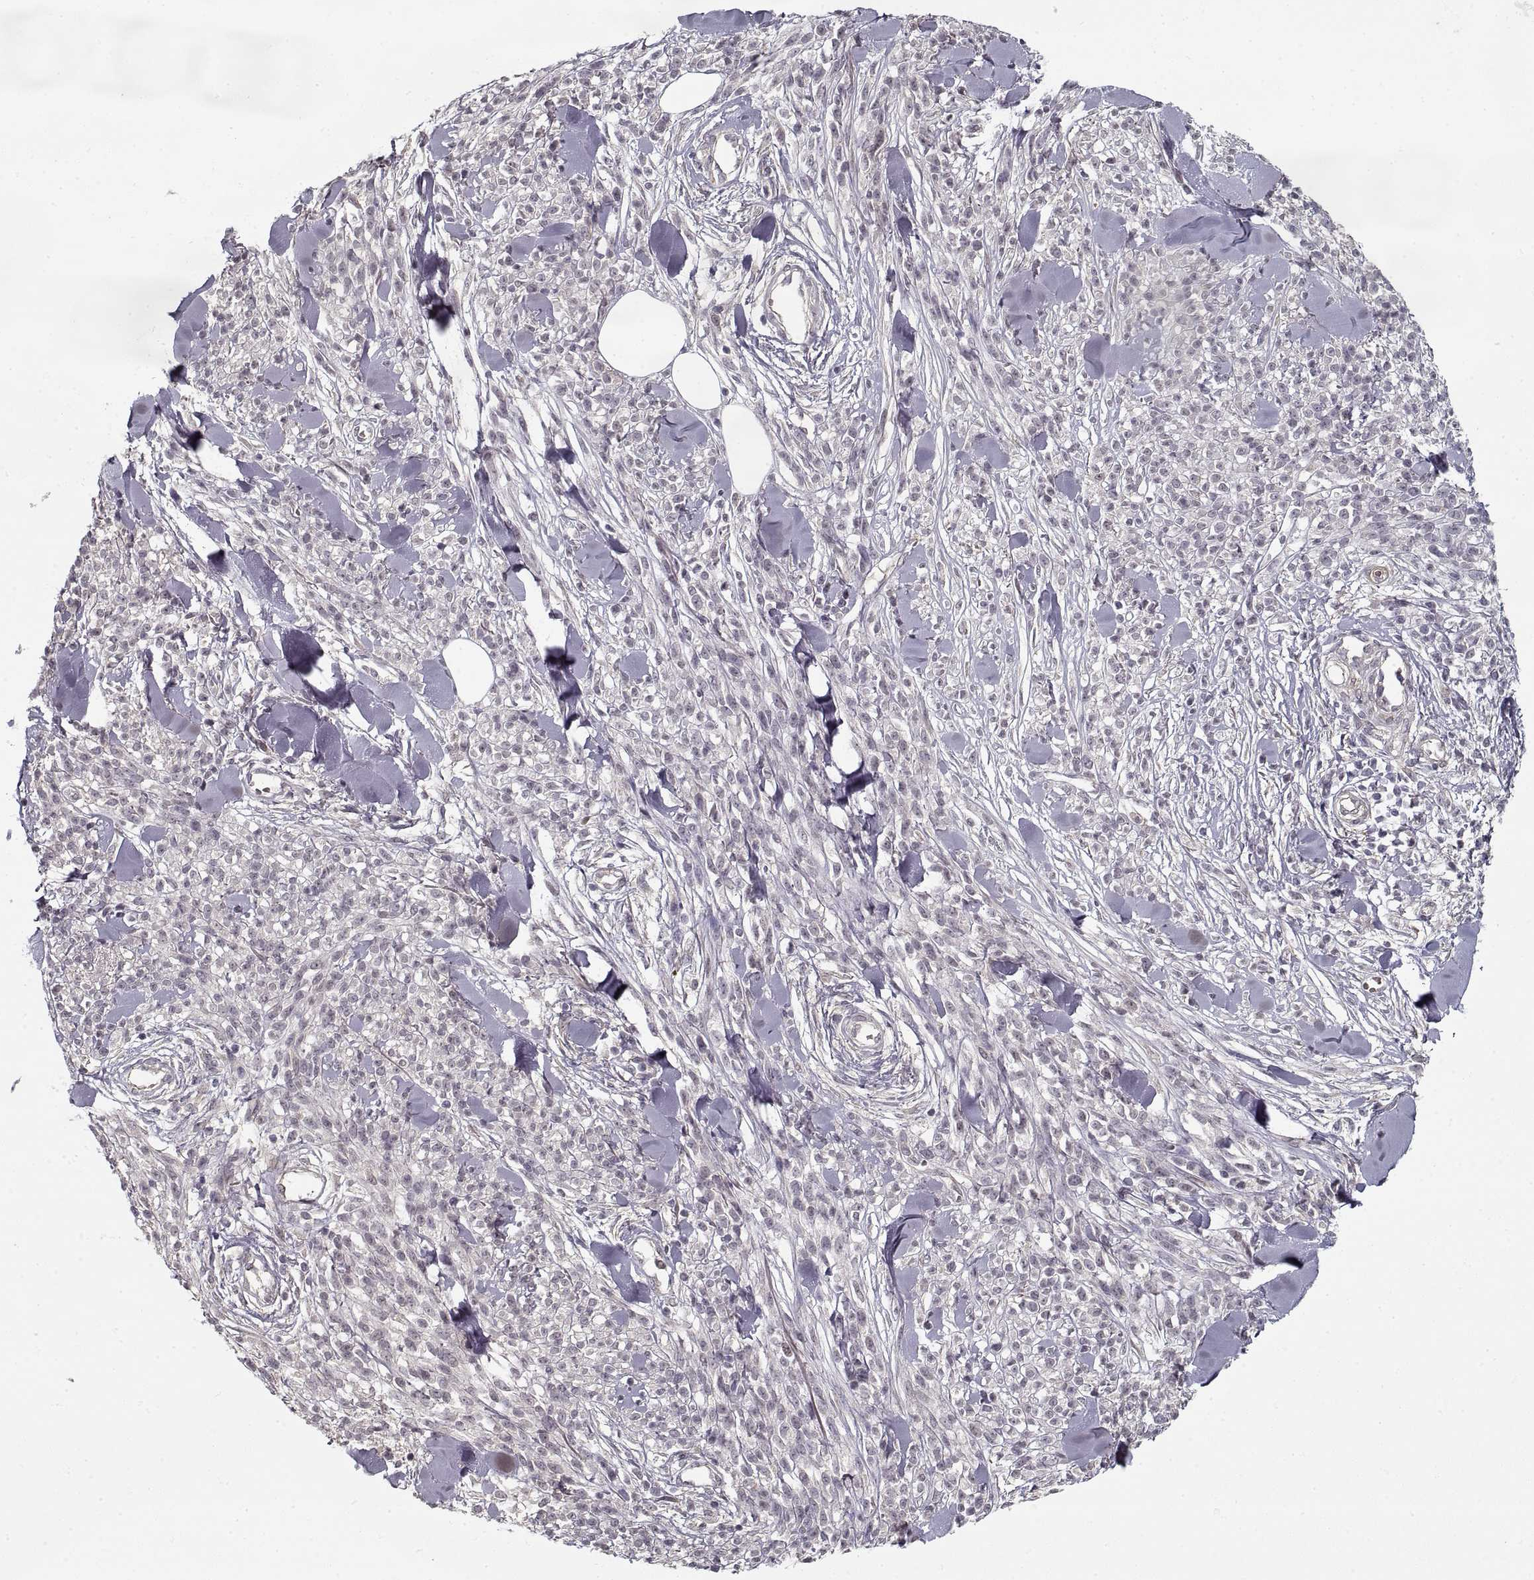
{"staining": {"intensity": "negative", "quantity": "none", "location": "none"}, "tissue": "melanoma", "cell_type": "Tumor cells", "image_type": "cancer", "snomed": [{"axis": "morphology", "description": "Malignant melanoma, NOS"}, {"axis": "topography", "description": "Skin"}, {"axis": "topography", "description": "Skin of trunk"}], "caption": "Immunohistochemical staining of human melanoma shows no significant expression in tumor cells. (DAB (3,3'-diaminobenzidine) immunohistochemistry, high magnification).", "gene": "LAMB2", "patient": {"sex": "male", "age": 74}}